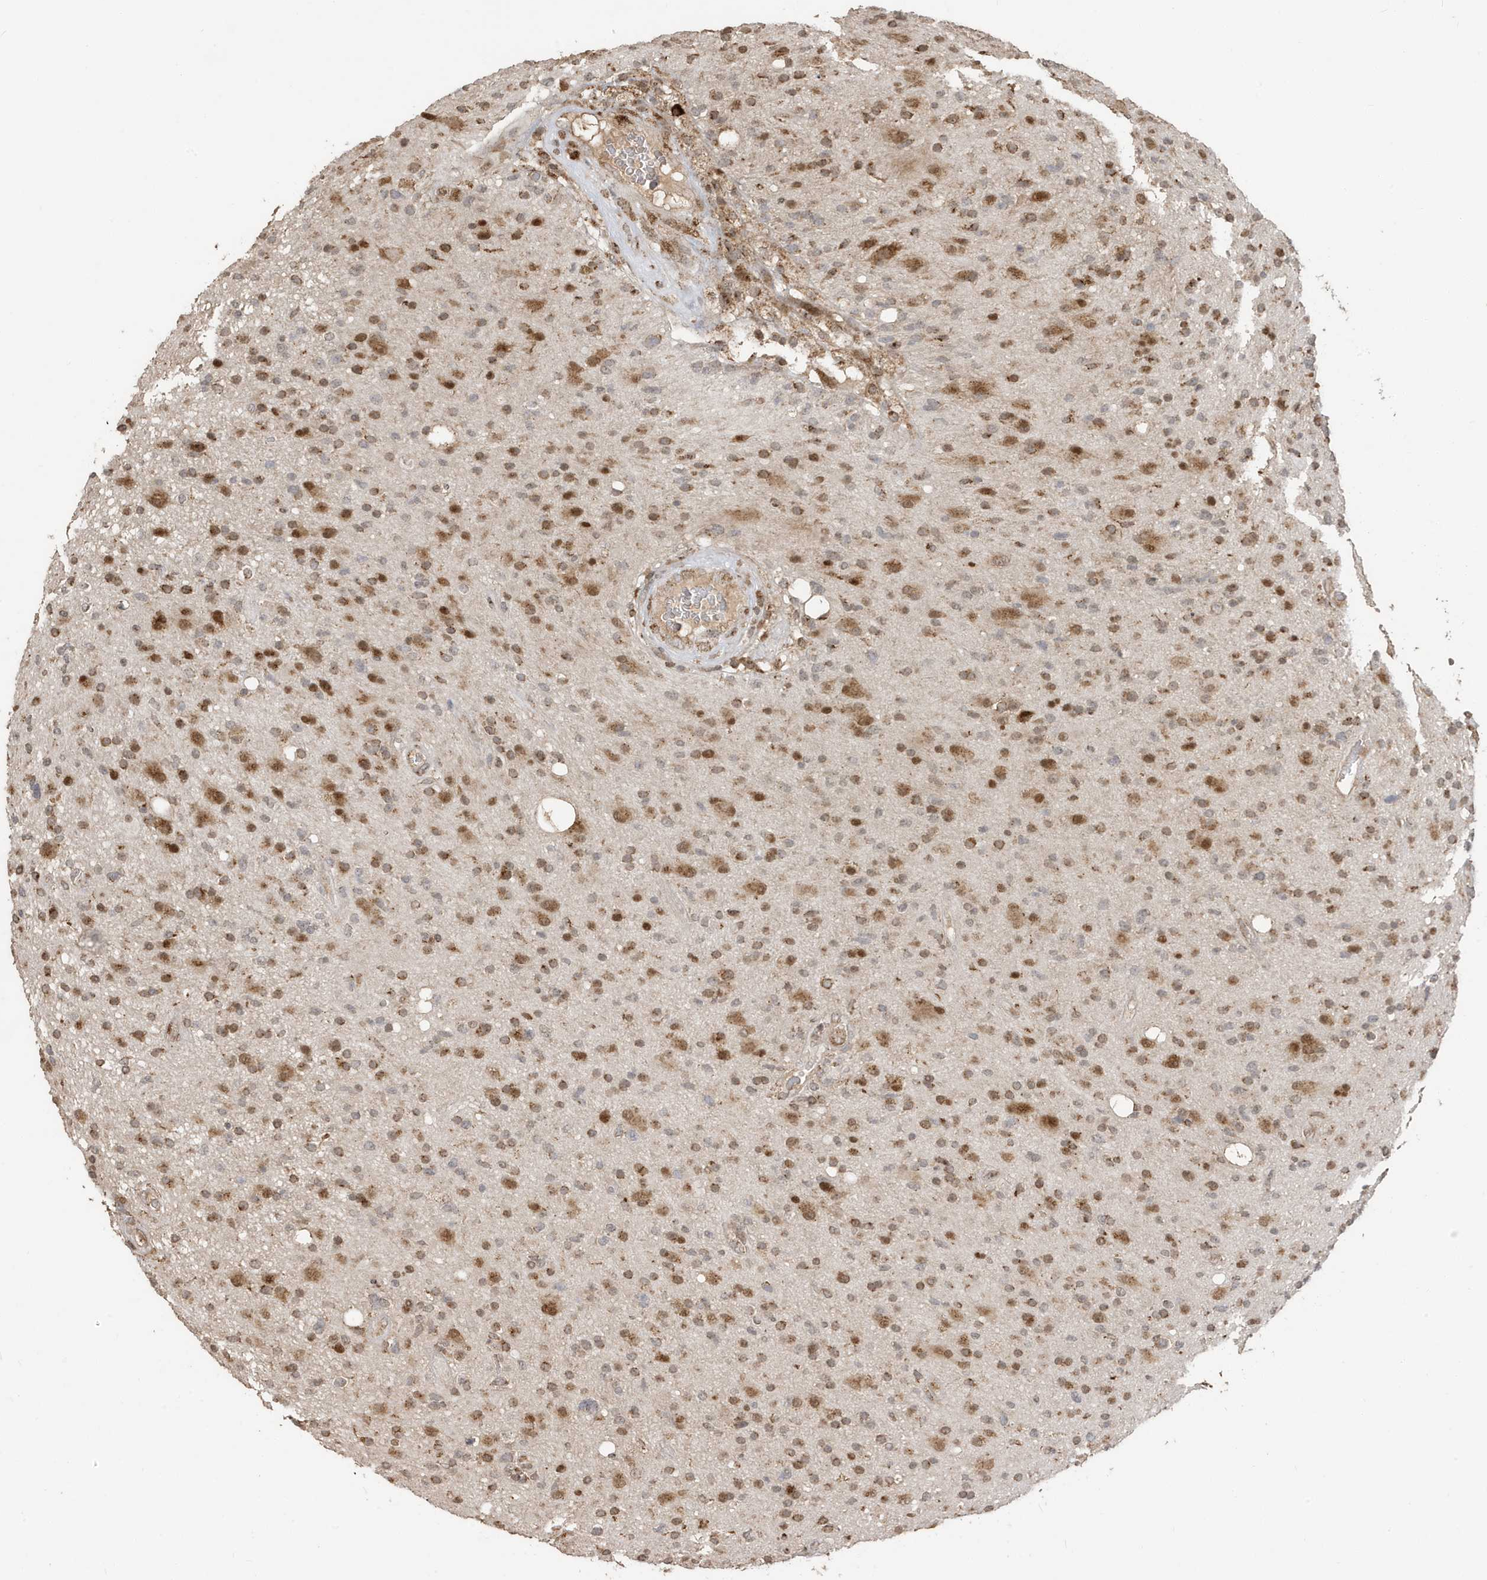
{"staining": {"intensity": "moderate", "quantity": ">75%", "location": "cytoplasmic/membranous"}, "tissue": "glioma", "cell_type": "Tumor cells", "image_type": "cancer", "snomed": [{"axis": "morphology", "description": "Glioma, malignant, High grade"}, {"axis": "topography", "description": "Brain"}], "caption": "Protein analysis of glioma tissue reveals moderate cytoplasmic/membranous expression in about >75% of tumor cells. The staining was performed using DAB to visualize the protein expression in brown, while the nuclei were stained in blue with hematoxylin (Magnification: 20x).", "gene": "RER1", "patient": {"sex": "male", "age": 33}}